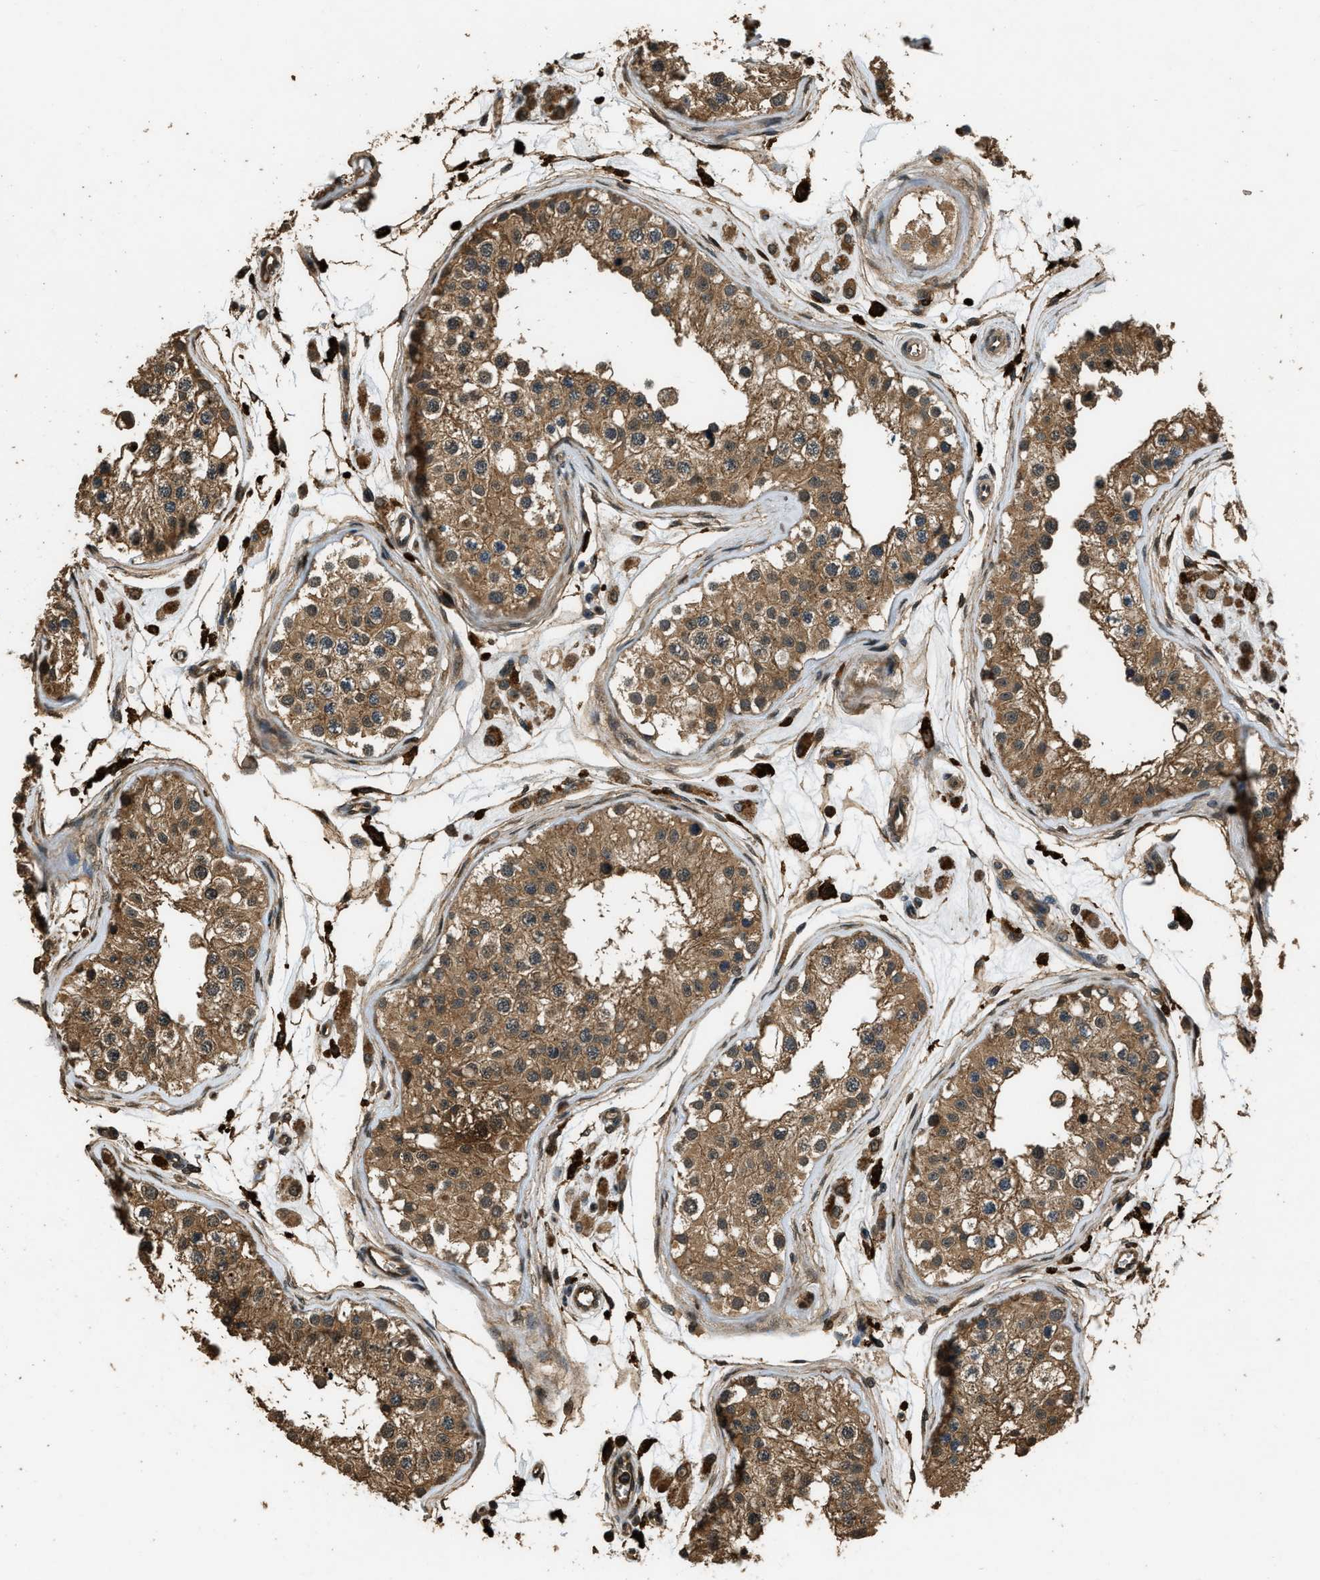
{"staining": {"intensity": "moderate", "quantity": ">75%", "location": "cytoplasmic/membranous,nuclear"}, "tissue": "testis", "cell_type": "Cells in seminiferous ducts", "image_type": "normal", "snomed": [{"axis": "morphology", "description": "Normal tissue, NOS"}, {"axis": "morphology", "description": "Adenocarcinoma, metastatic, NOS"}, {"axis": "topography", "description": "Testis"}], "caption": "Moderate cytoplasmic/membranous,nuclear protein positivity is present in approximately >75% of cells in seminiferous ducts in testis.", "gene": "RAP2A", "patient": {"sex": "male", "age": 26}}